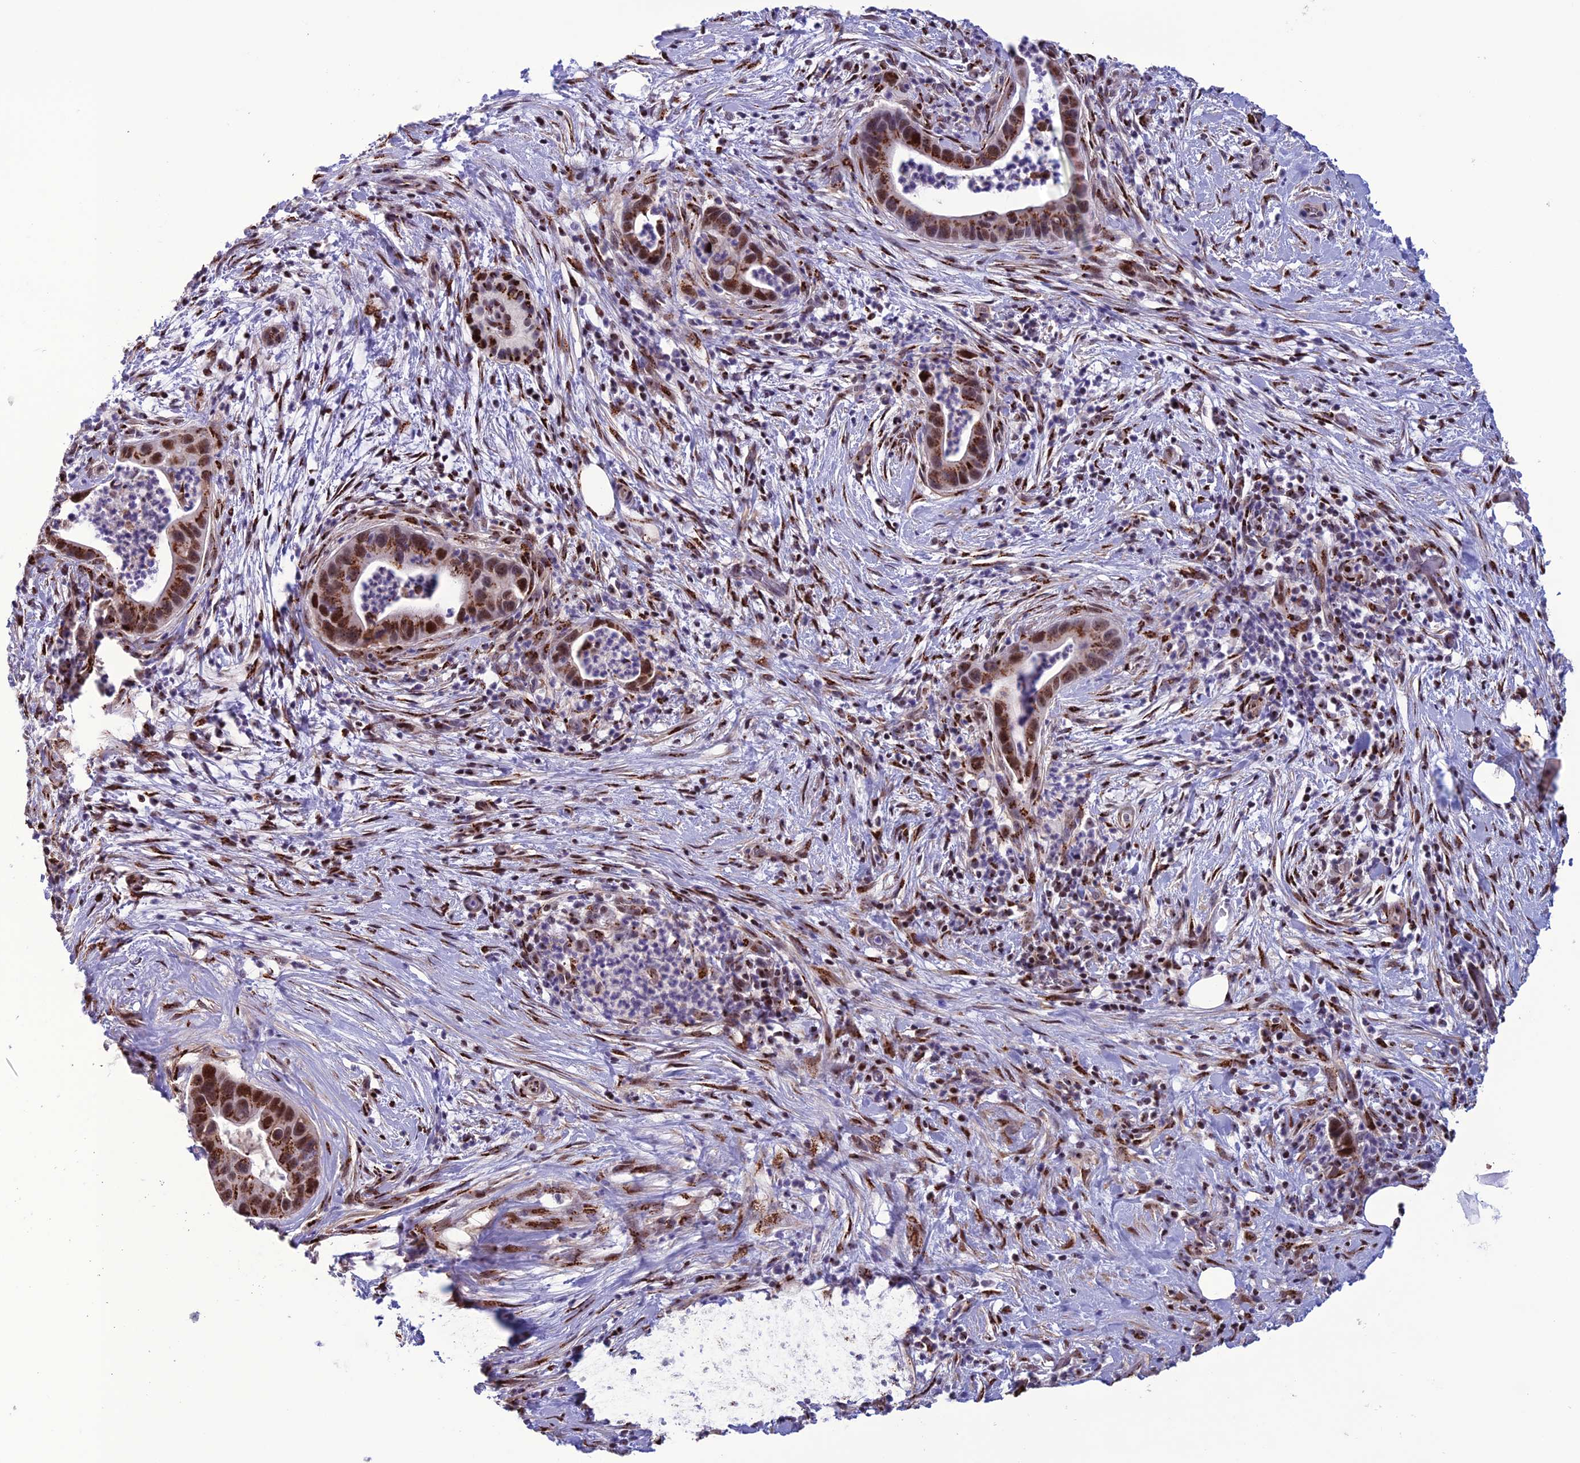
{"staining": {"intensity": "strong", "quantity": ">75%", "location": "cytoplasmic/membranous,nuclear"}, "tissue": "pancreatic cancer", "cell_type": "Tumor cells", "image_type": "cancer", "snomed": [{"axis": "morphology", "description": "Adenocarcinoma, NOS"}, {"axis": "topography", "description": "Pancreas"}], "caption": "Protein staining of adenocarcinoma (pancreatic) tissue displays strong cytoplasmic/membranous and nuclear staining in about >75% of tumor cells.", "gene": "PLEKHA4", "patient": {"sex": "male", "age": 73}}